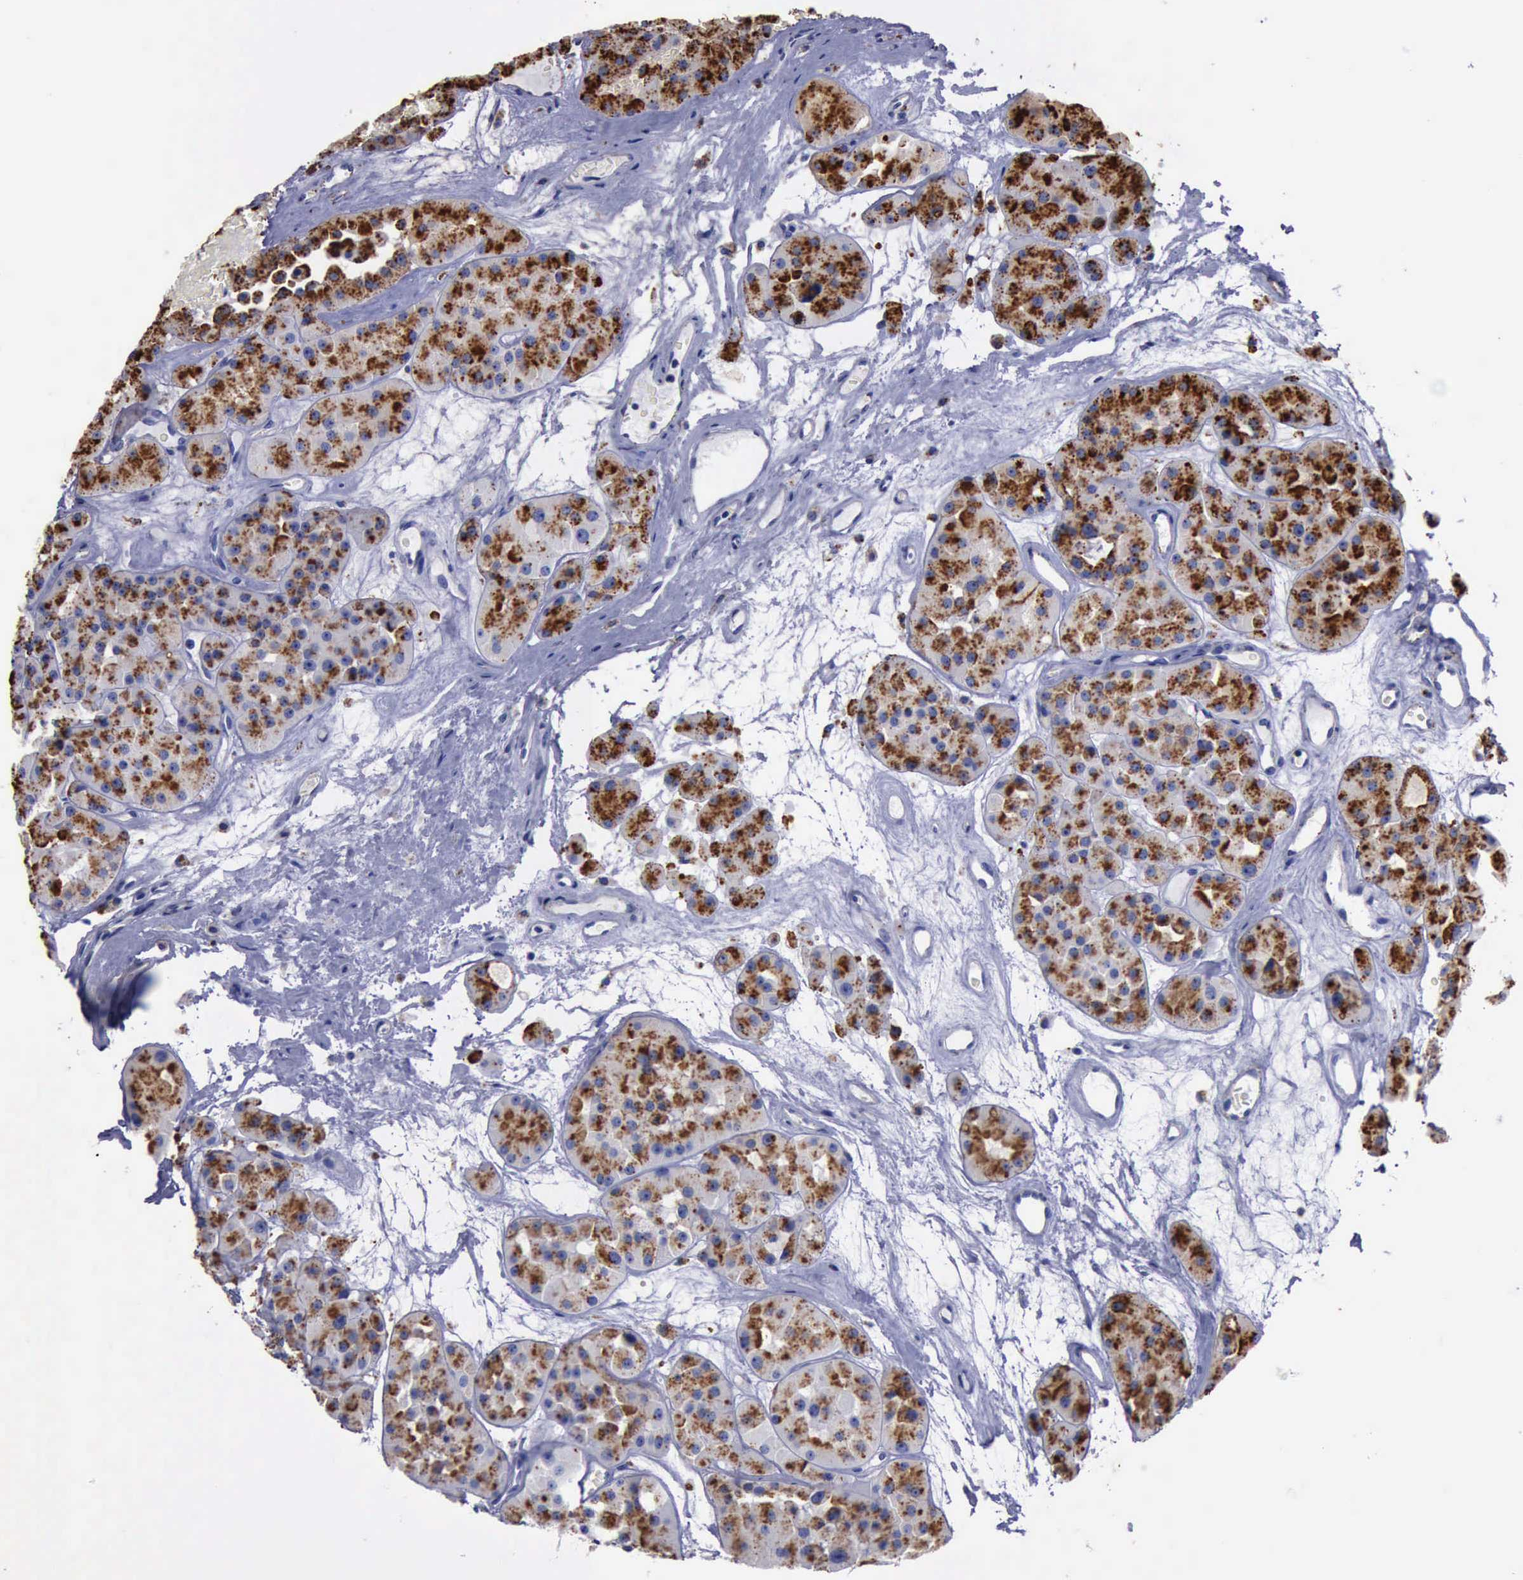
{"staining": {"intensity": "strong", "quantity": ">75%", "location": "cytoplasmic/membranous"}, "tissue": "renal cancer", "cell_type": "Tumor cells", "image_type": "cancer", "snomed": [{"axis": "morphology", "description": "Adenocarcinoma, uncertain malignant potential"}, {"axis": "topography", "description": "Kidney"}], "caption": "Tumor cells demonstrate high levels of strong cytoplasmic/membranous positivity in about >75% of cells in renal cancer (adenocarcinoma,  uncertain malignant potential).", "gene": "CTSD", "patient": {"sex": "male", "age": 63}}